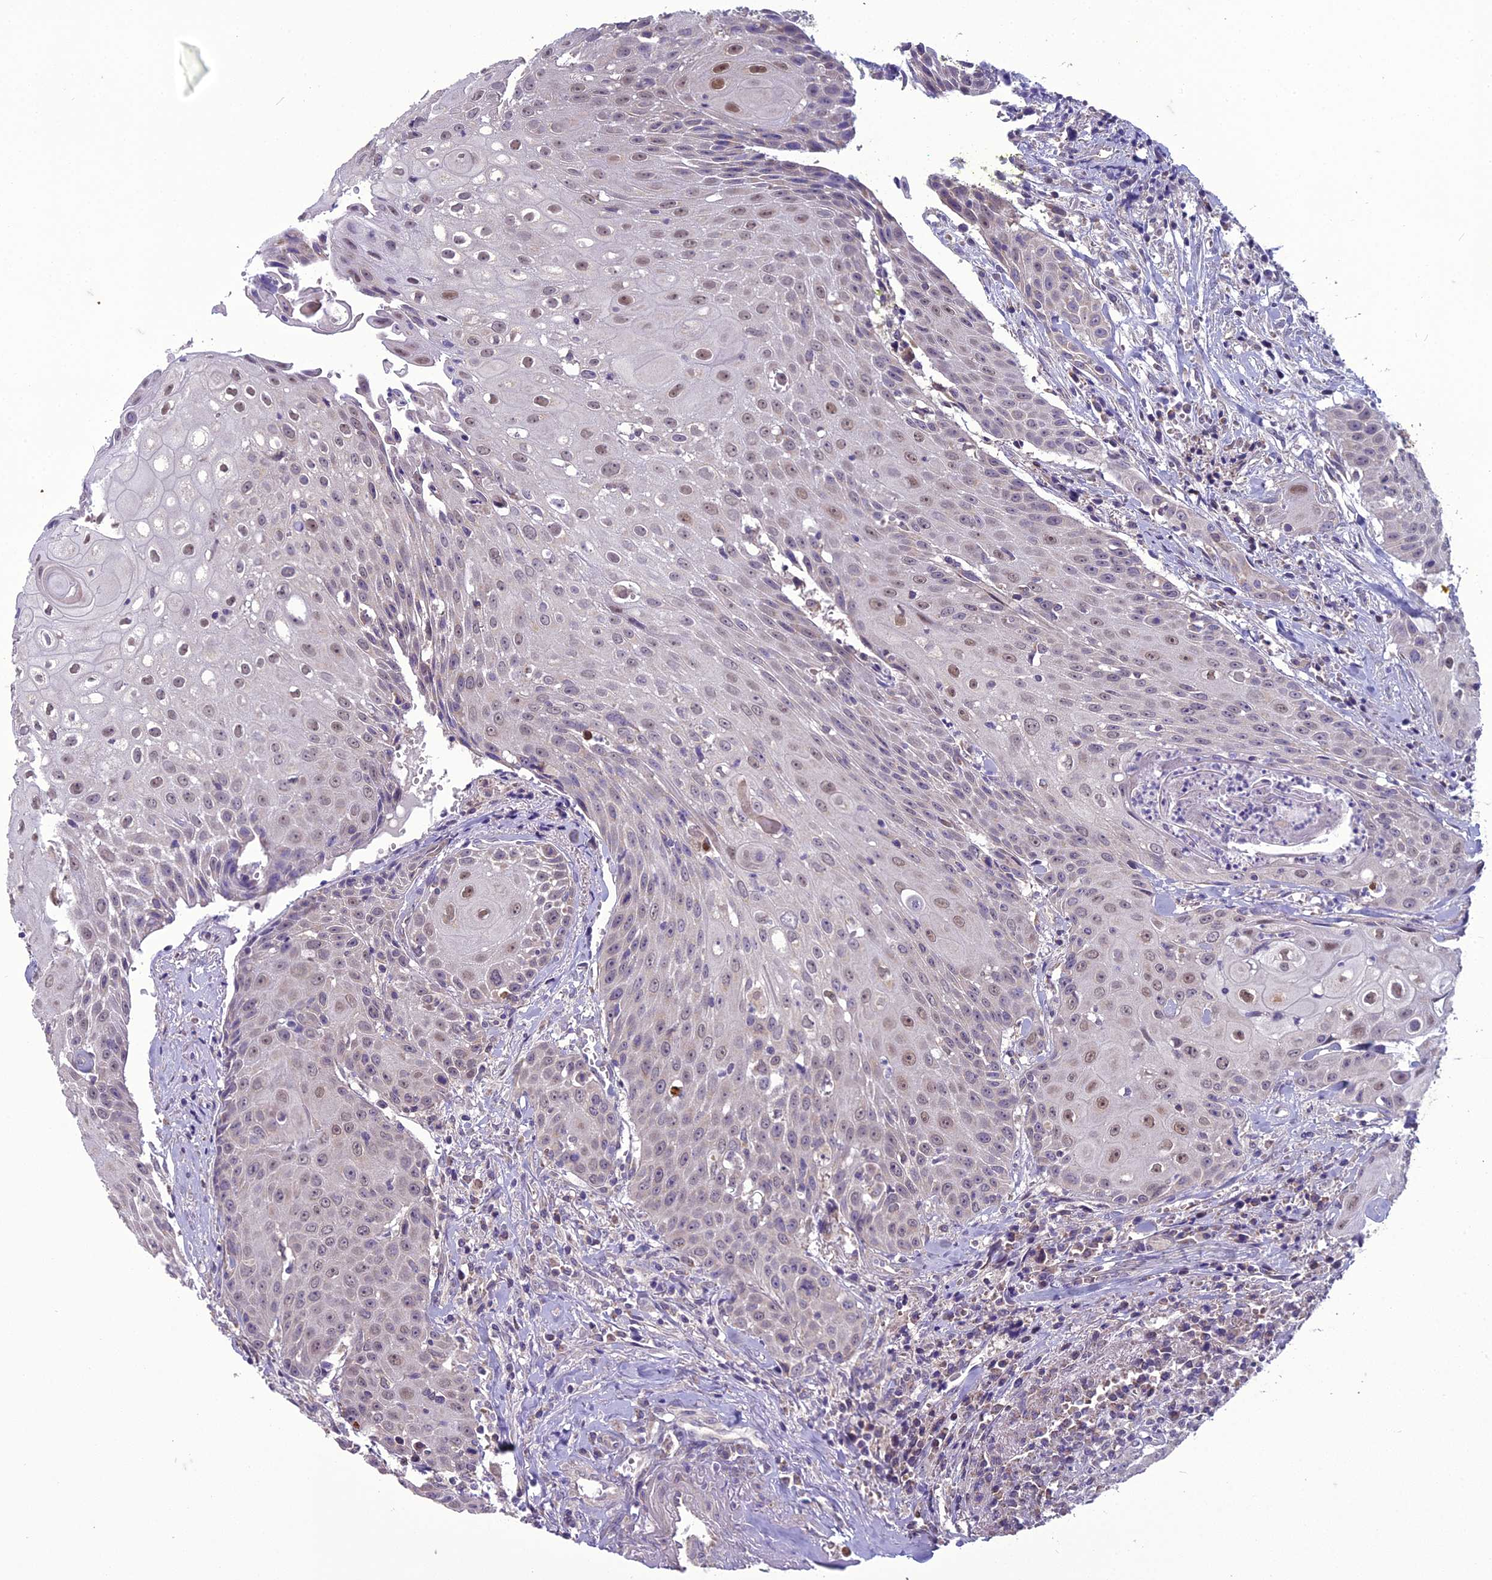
{"staining": {"intensity": "moderate", "quantity": "25%-75%", "location": "nuclear"}, "tissue": "head and neck cancer", "cell_type": "Tumor cells", "image_type": "cancer", "snomed": [{"axis": "morphology", "description": "Squamous cell carcinoma, NOS"}, {"axis": "topography", "description": "Oral tissue"}, {"axis": "topography", "description": "Head-Neck"}], "caption": "Tumor cells demonstrate moderate nuclear expression in approximately 25%-75% of cells in squamous cell carcinoma (head and neck). Using DAB (brown) and hematoxylin (blue) stains, captured at high magnification using brightfield microscopy.", "gene": "DUS2", "patient": {"sex": "female", "age": 82}}